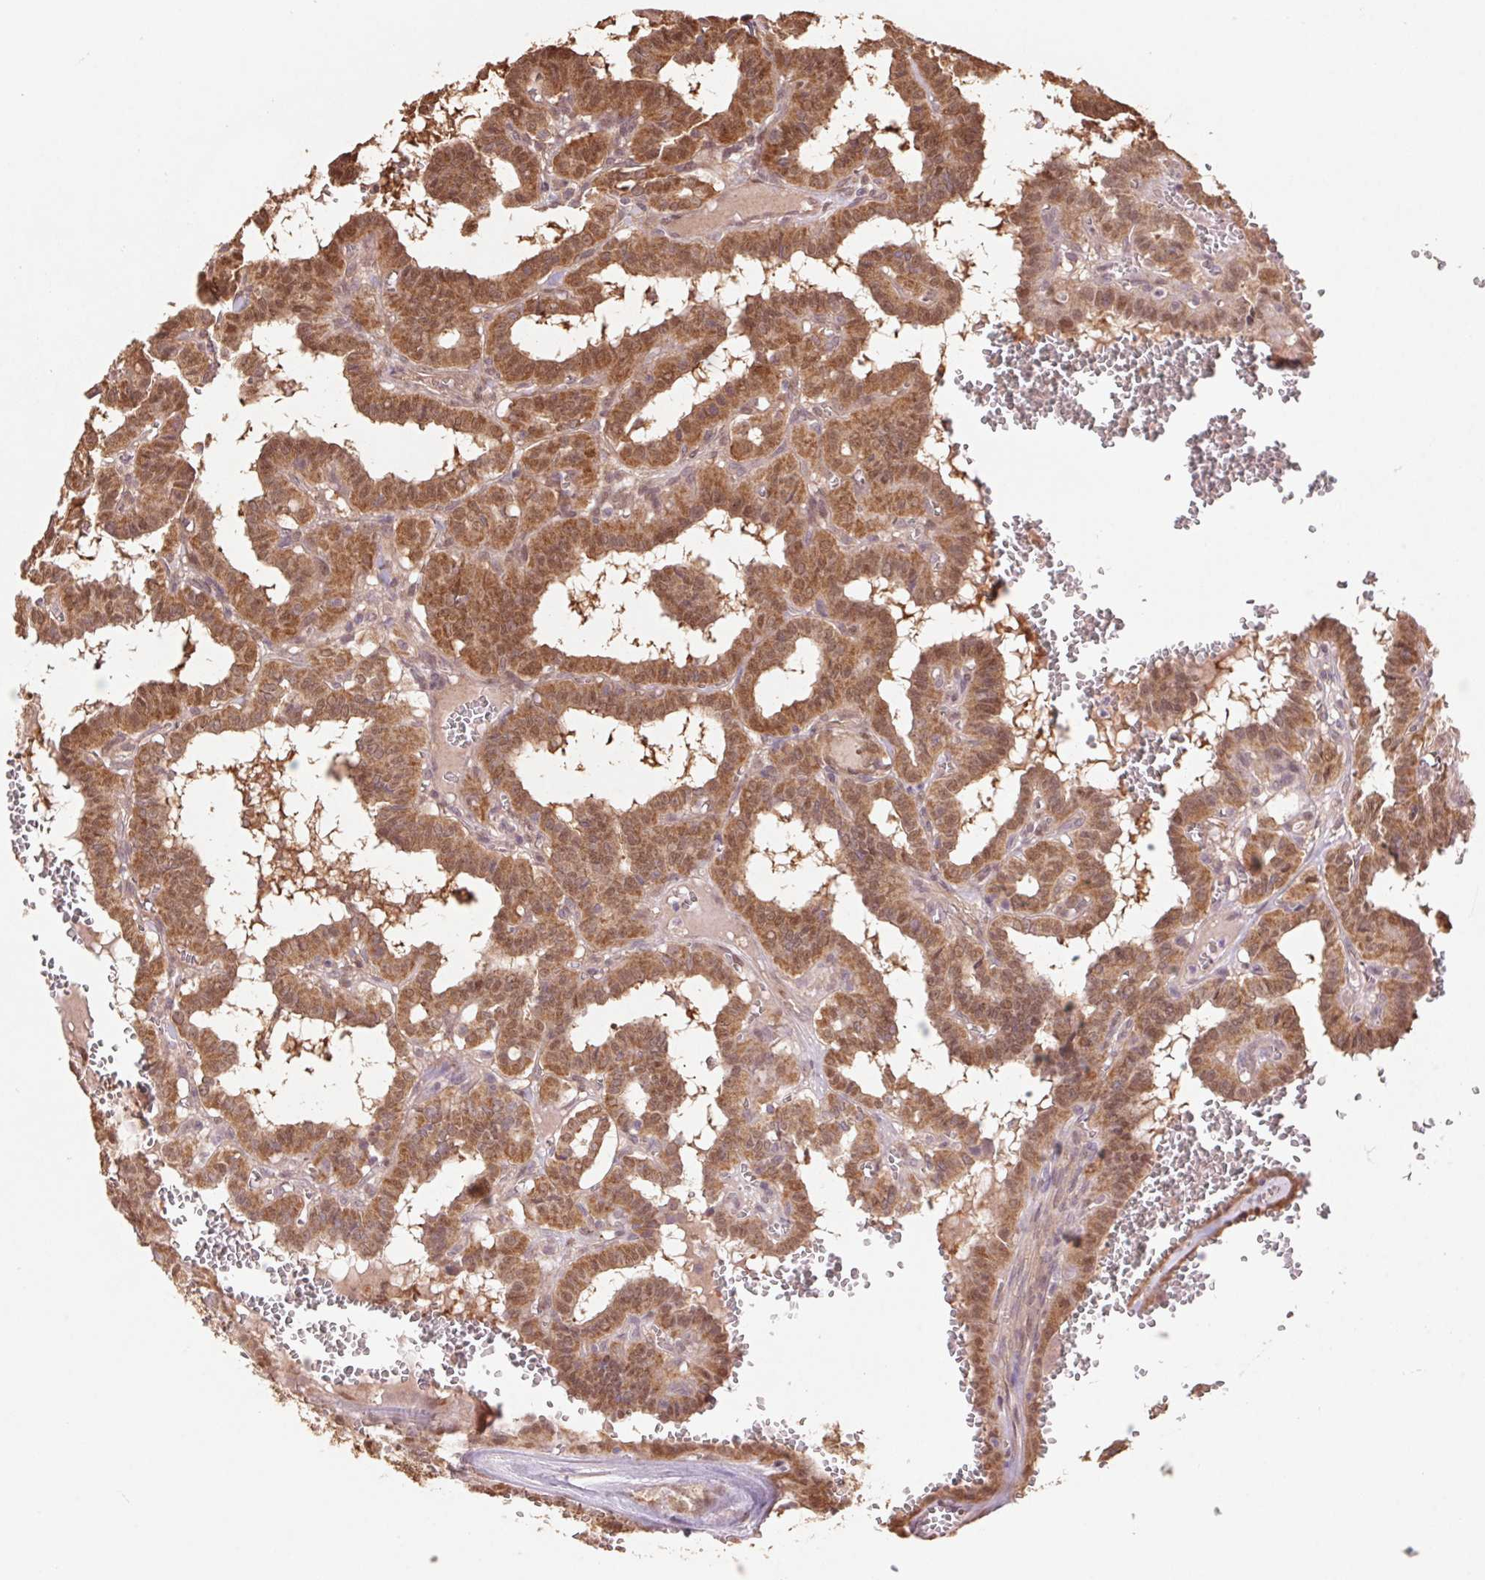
{"staining": {"intensity": "moderate", "quantity": ">75%", "location": "cytoplasmic/membranous,nuclear"}, "tissue": "thyroid cancer", "cell_type": "Tumor cells", "image_type": "cancer", "snomed": [{"axis": "morphology", "description": "Papillary adenocarcinoma, NOS"}, {"axis": "topography", "description": "Thyroid gland"}], "caption": "DAB (3,3'-diaminobenzidine) immunohistochemical staining of human thyroid cancer reveals moderate cytoplasmic/membranous and nuclear protein staining in about >75% of tumor cells.", "gene": "CUTA", "patient": {"sex": "female", "age": 21}}